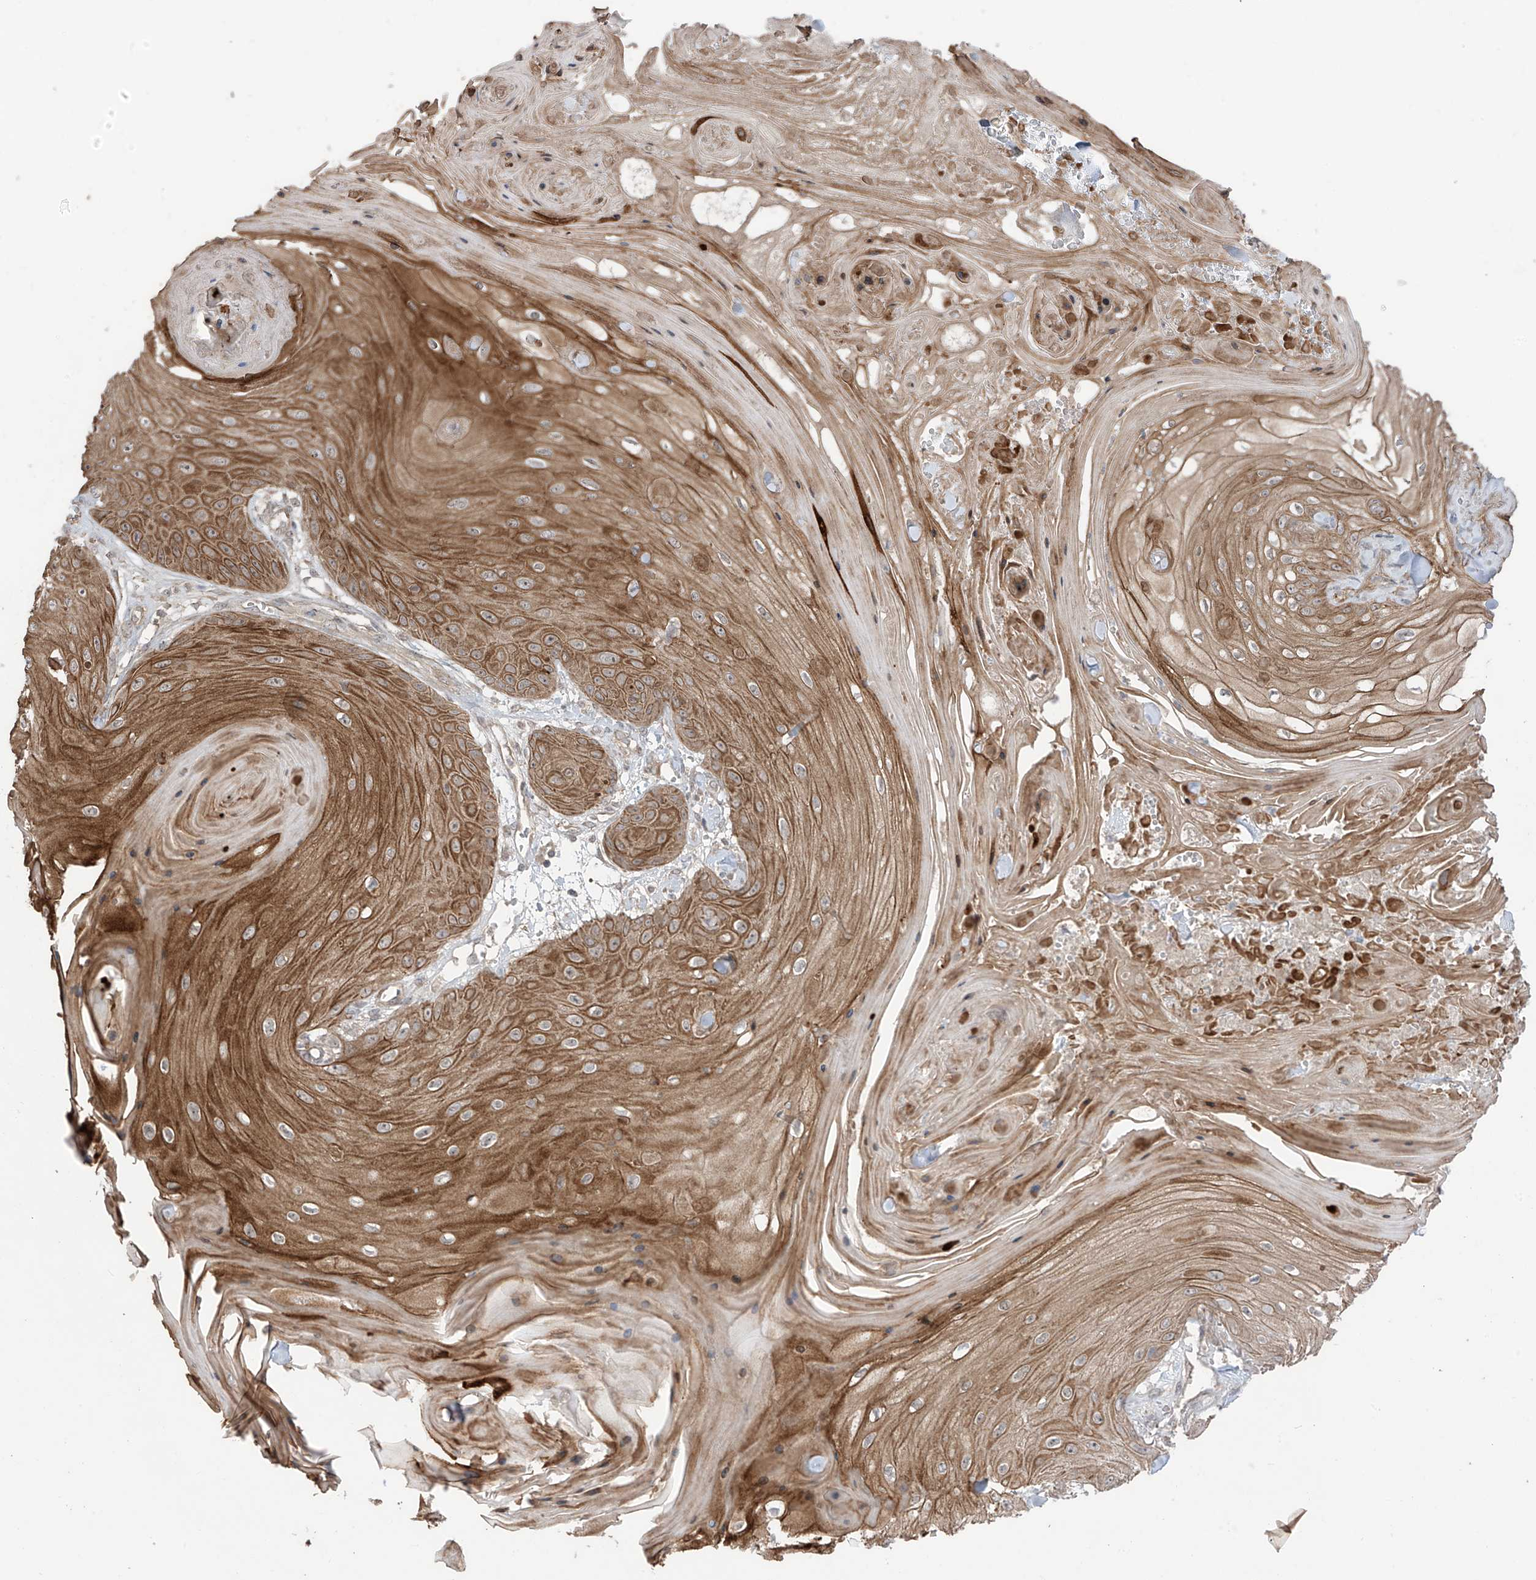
{"staining": {"intensity": "moderate", "quantity": ">75%", "location": "cytoplasmic/membranous"}, "tissue": "skin cancer", "cell_type": "Tumor cells", "image_type": "cancer", "snomed": [{"axis": "morphology", "description": "Squamous cell carcinoma, NOS"}, {"axis": "topography", "description": "Skin"}], "caption": "Skin cancer stained for a protein exhibits moderate cytoplasmic/membranous positivity in tumor cells.", "gene": "LRRC74A", "patient": {"sex": "male", "age": 74}}